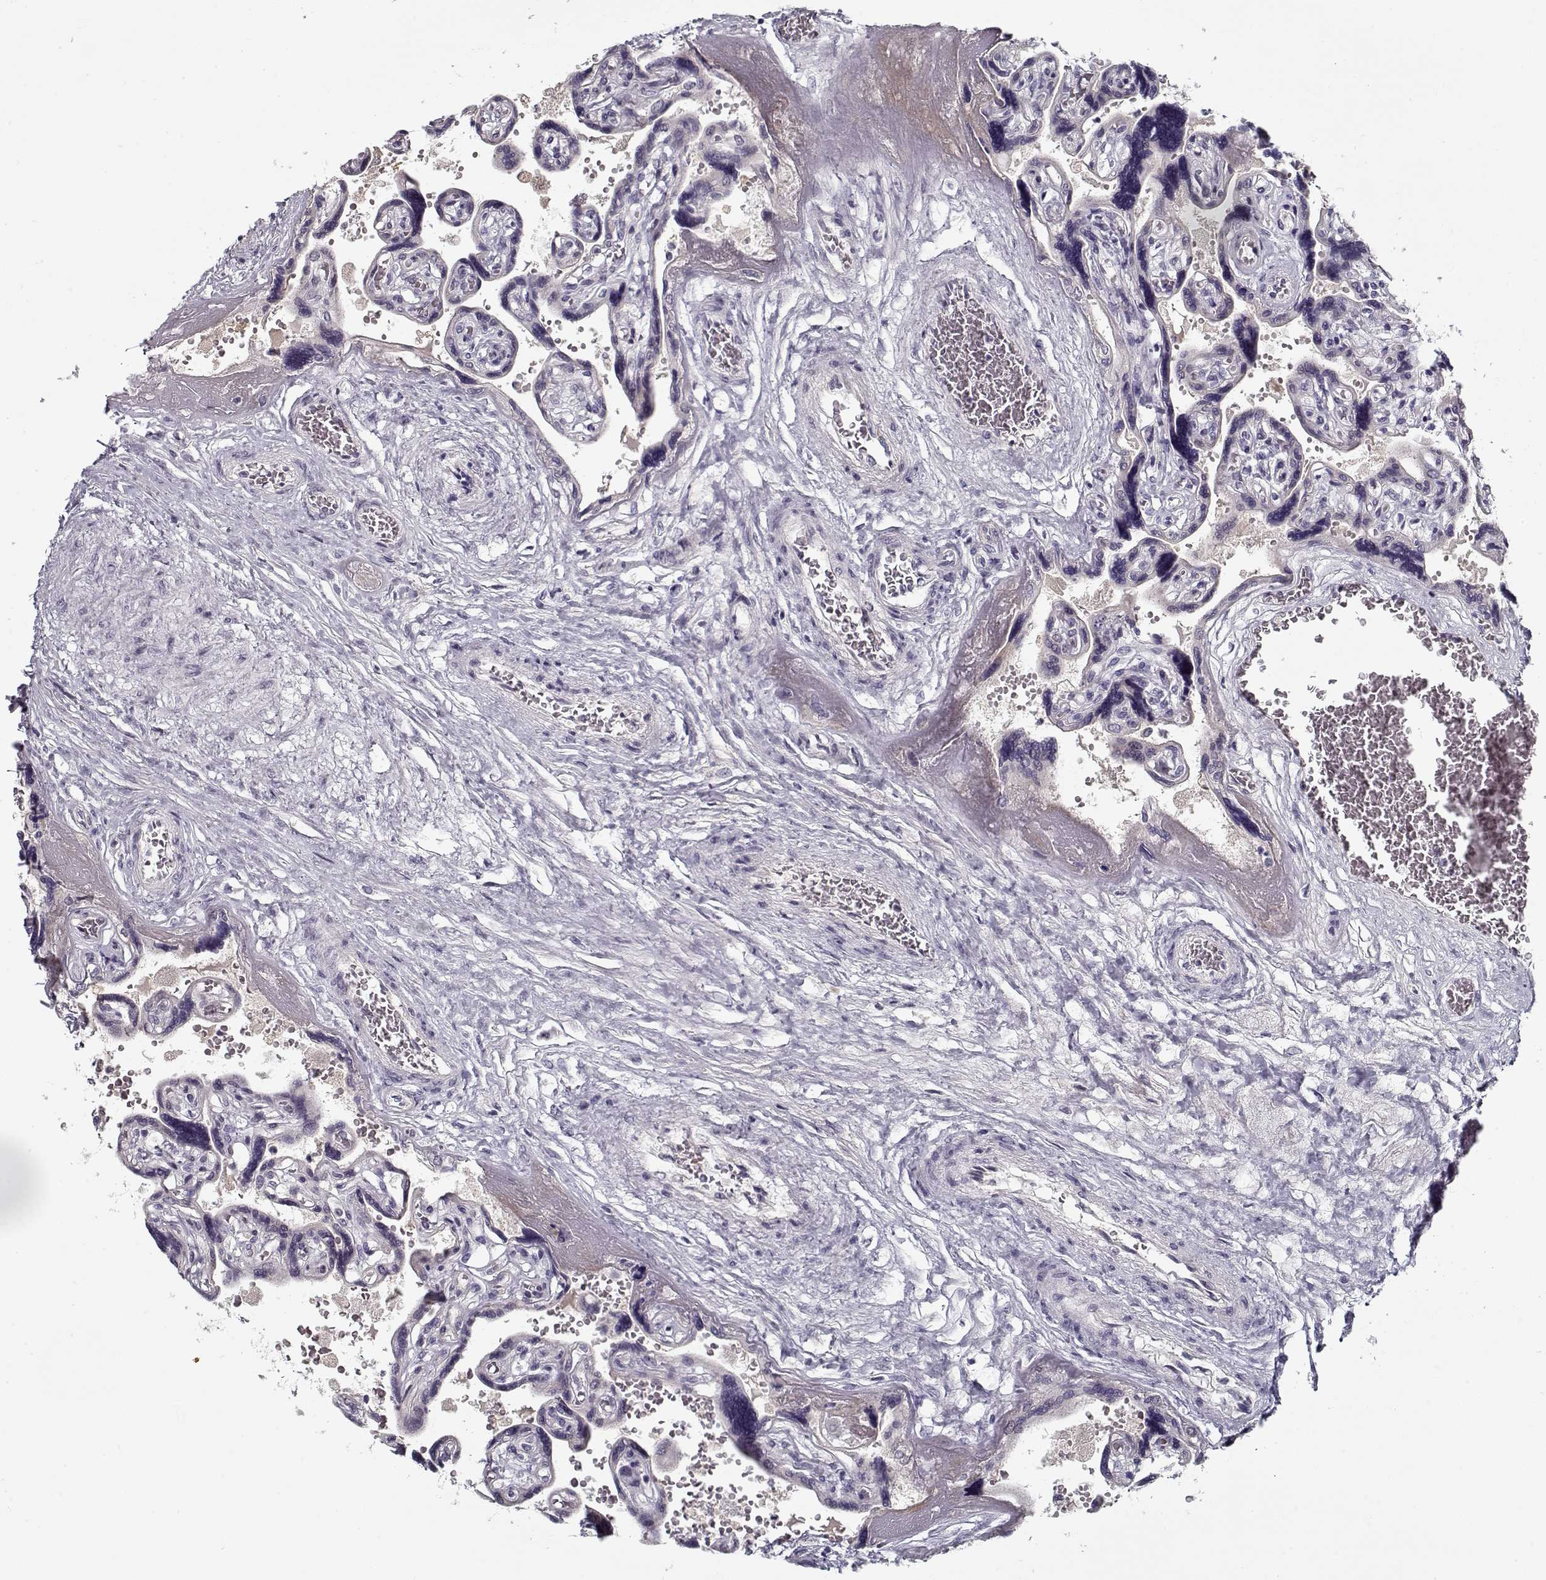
{"staining": {"intensity": "weak", "quantity": "25%-75%", "location": "cytoplasmic/membranous"}, "tissue": "placenta", "cell_type": "Decidual cells", "image_type": "normal", "snomed": [{"axis": "morphology", "description": "Normal tissue, NOS"}, {"axis": "topography", "description": "Placenta"}], "caption": "A low amount of weak cytoplasmic/membranous positivity is seen in about 25%-75% of decidual cells in normal placenta.", "gene": "DDX25", "patient": {"sex": "female", "age": 32}}